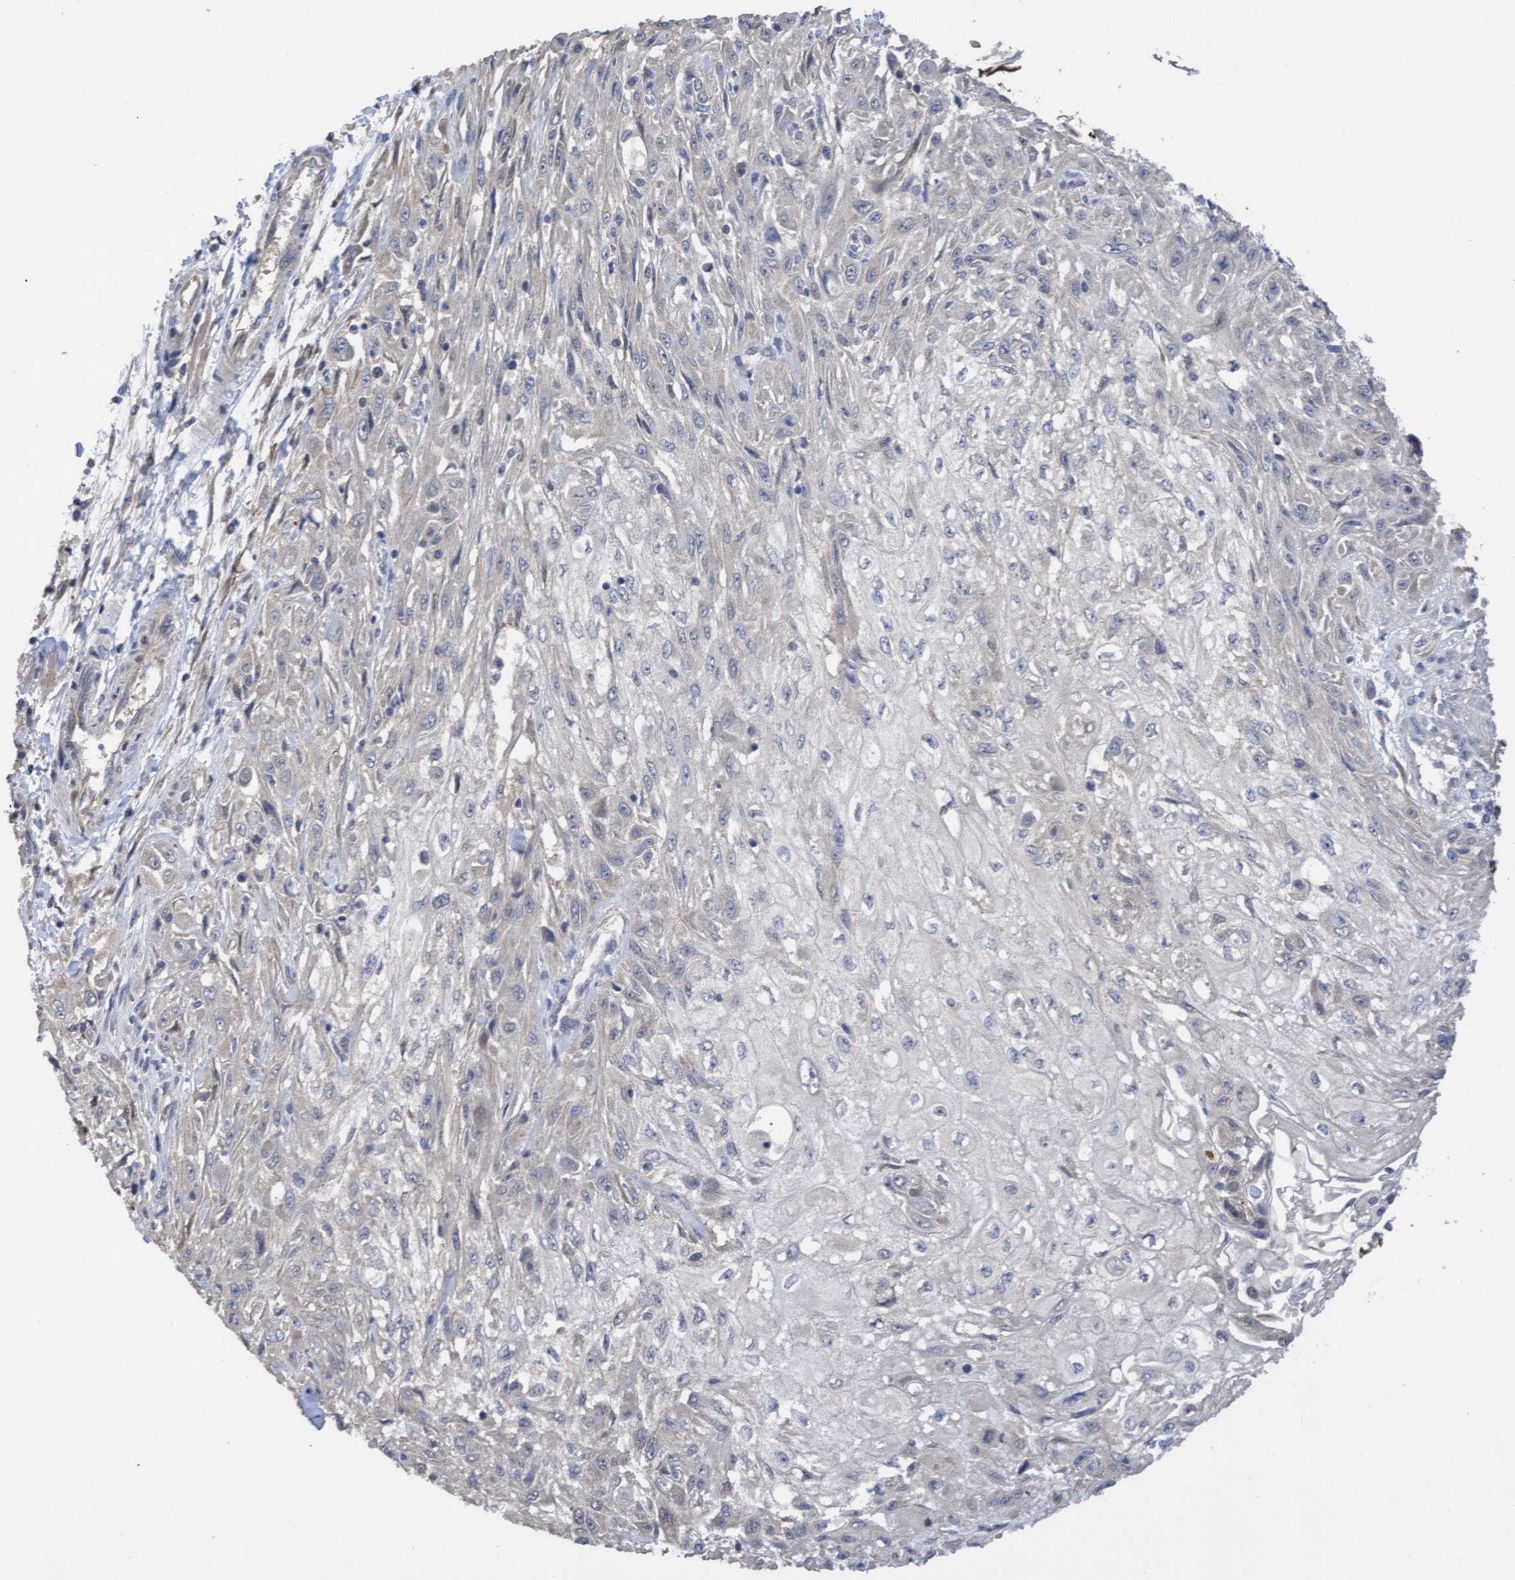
{"staining": {"intensity": "negative", "quantity": "none", "location": "none"}, "tissue": "skin cancer", "cell_type": "Tumor cells", "image_type": "cancer", "snomed": [{"axis": "morphology", "description": "Squamous cell carcinoma, NOS"}, {"axis": "morphology", "description": "Squamous cell carcinoma, metastatic, NOS"}, {"axis": "topography", "description": "Skin"}, {"axis": "topography", "description": "Lymph node"}], "caption": "Image shows no protein positivity in tumor cells of skin cancer (metastatic squamous cell carcinoma) tissue.", "gene": "ITFG1", "patient": {"sex": "male", "age": 75}}